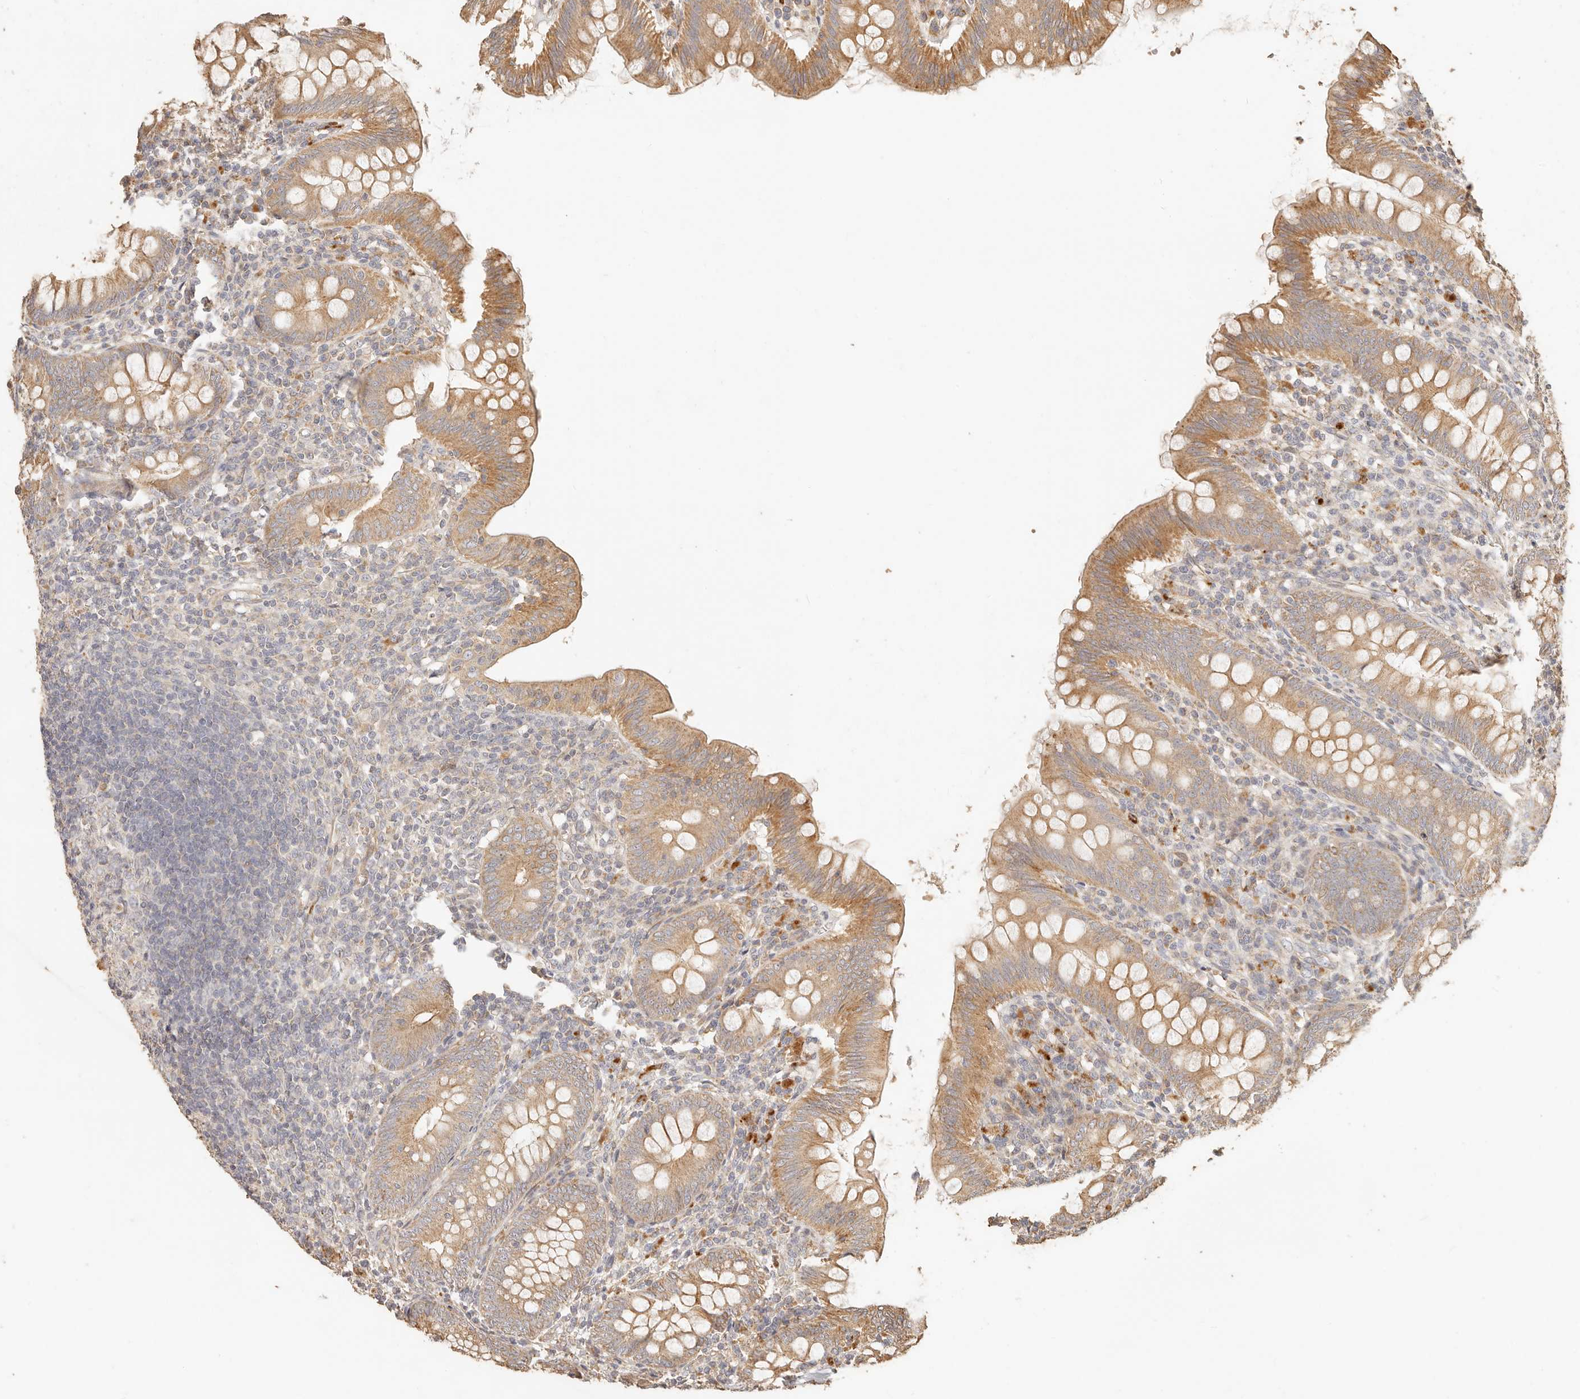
{"staining": {"intensity": "moderate", "quantity": ">75%", "location": "cytoplasmic/membranous"}, "tissue": "appendix", "cell_type": "Glandular cells", "image_type": "normal", "snomed": [{"axis": "morphology", "description": "Normal tissue, NOS"}, {"axis": "topography", "description": "Appendix"}], "caption": "Appendix stained for a protein shows moderate cytoplasmic/membranous positivity in glandular cells.", "gene": "PTPN22", "patient": {"sex": "male", "age": 14}}